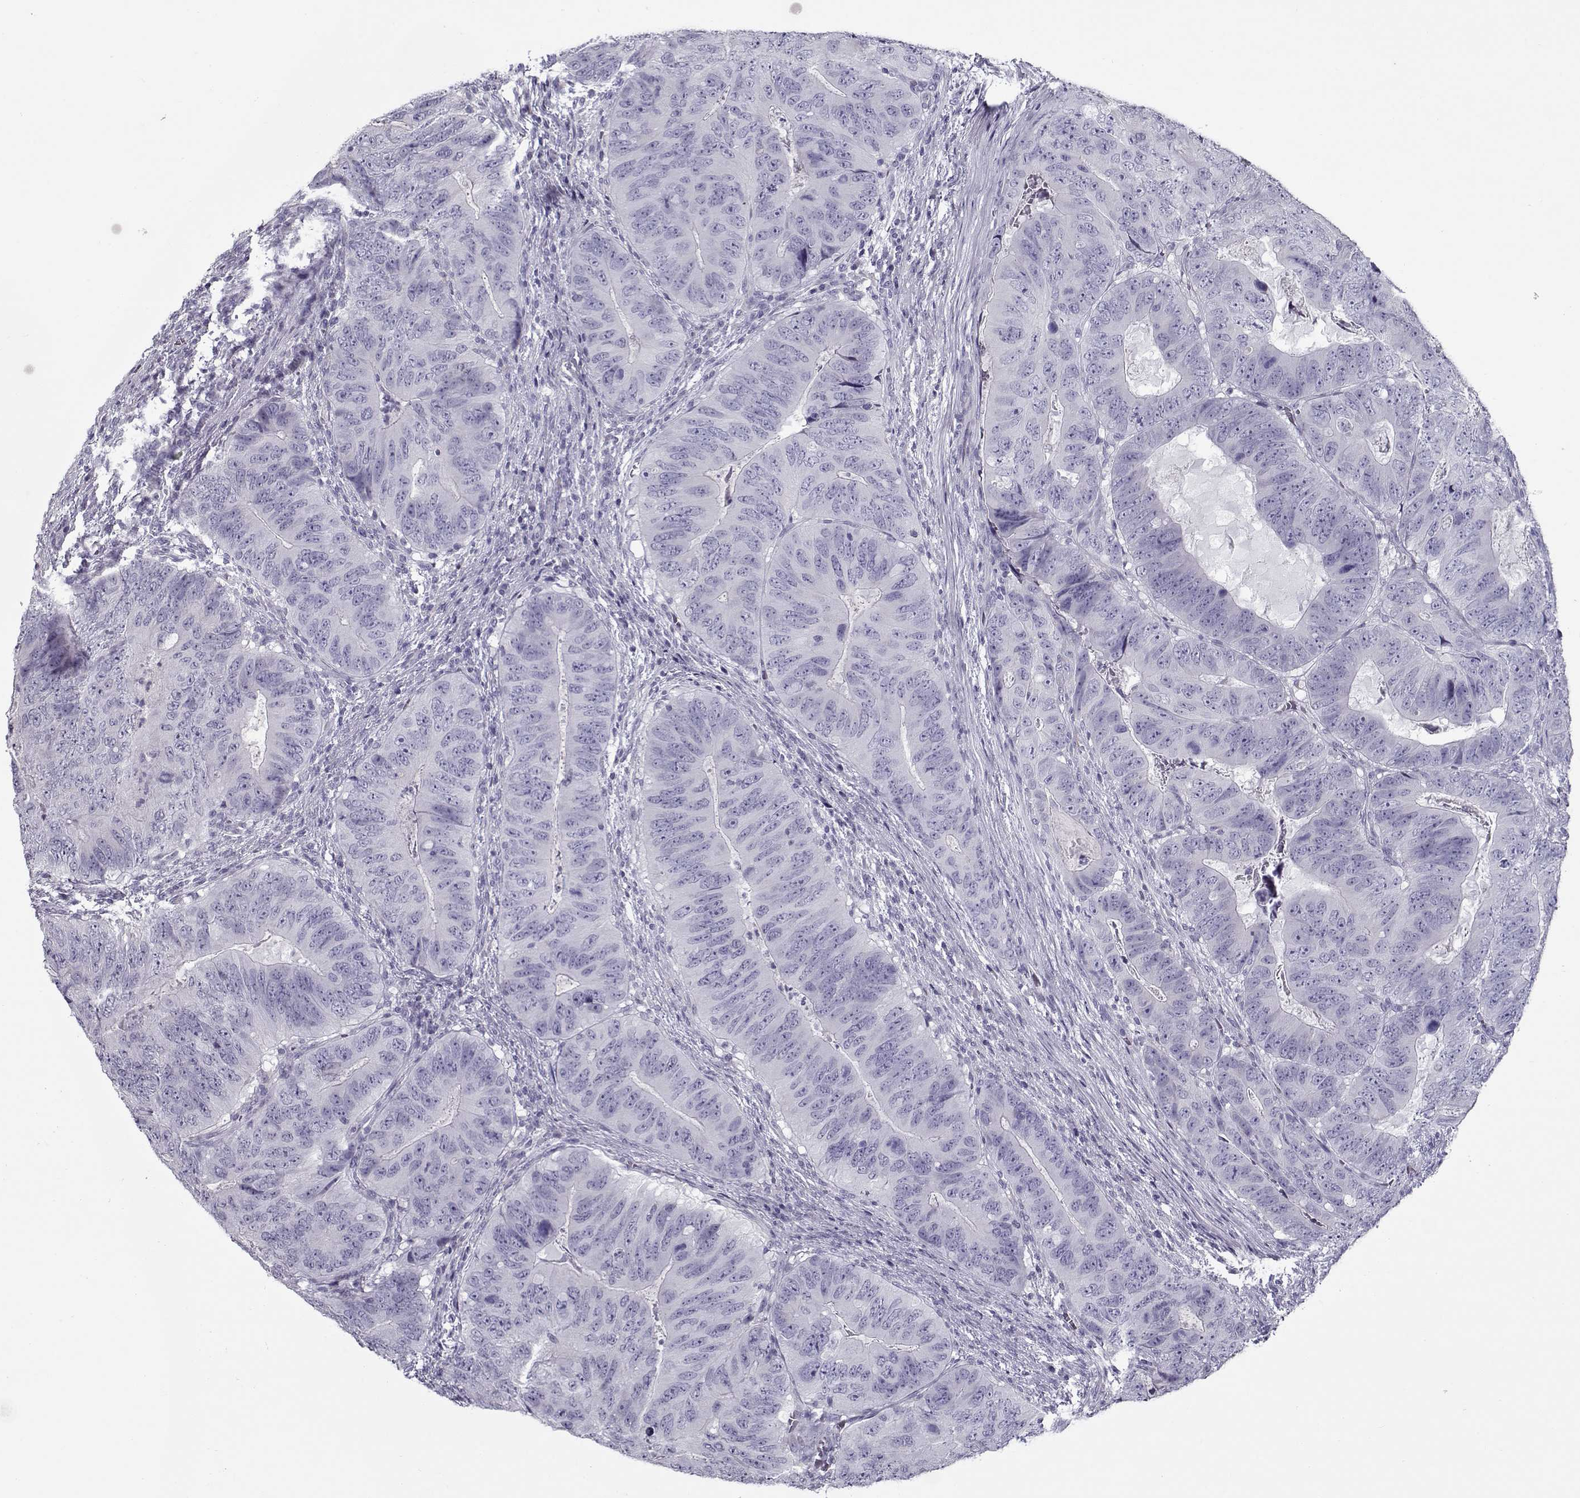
{"staining": {"intensity": "negative", "quantity": "none", "location": "none"}, "tissue": "colorectal cancer", "cell_type": "Tumor cells", "image_type": "cancer", "snomed": [{"axis": "morphology", "description": "Adenocarcinoma, NOS"}, {"axis": "topography", "description": "Colon"}], "caption": "Protein analysis of colorectal cancer (adenocarcinoma) shows no significant positivity in tumor cells.", "gene": "GAGE2A", "patient": {"sex": "male", "age": 79}}